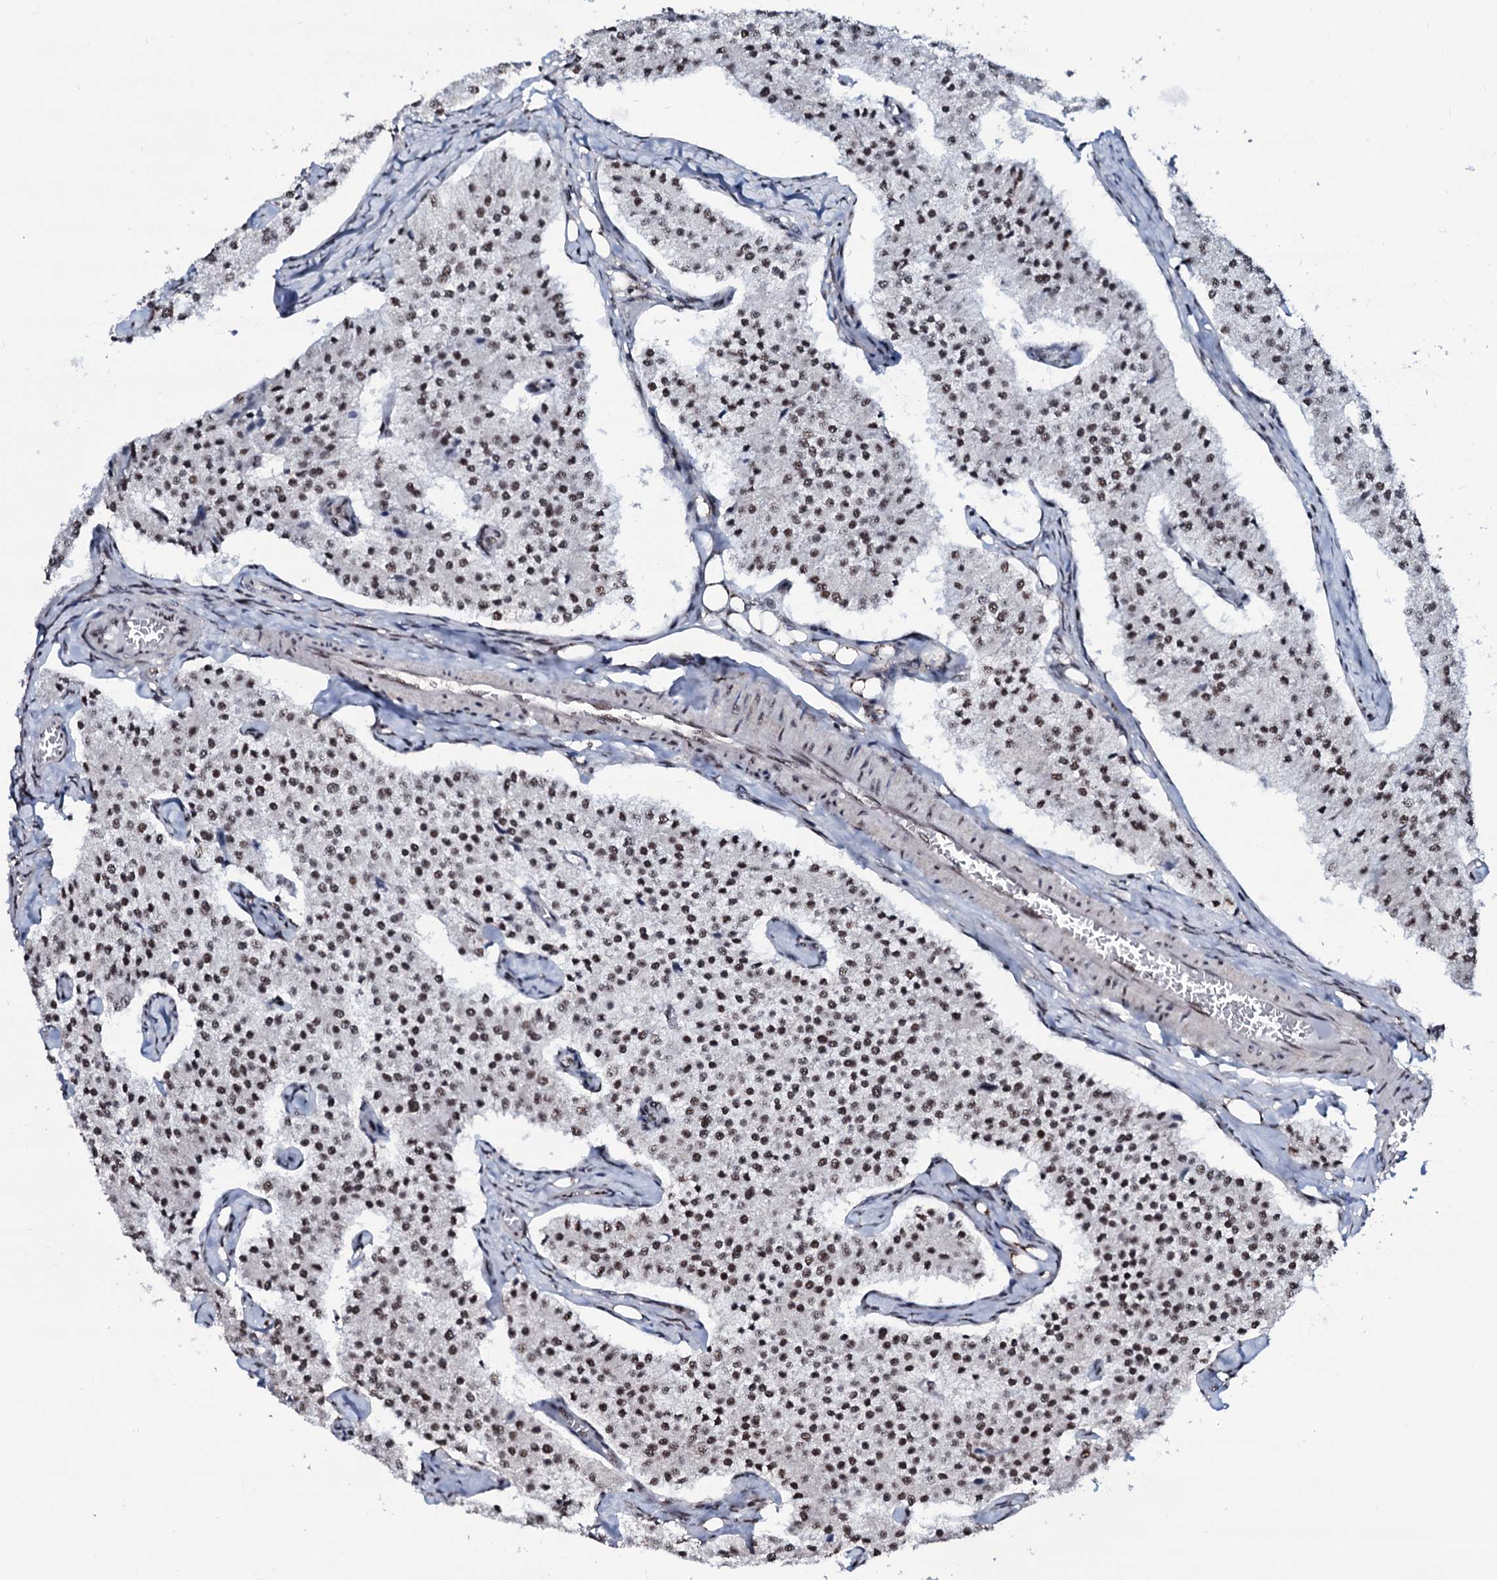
{"staining": {"intensity": "moderate", "quantity": ">75%", "location": "nuclear"}, "tissue": "carcinoid", "cell_type": "Tumor cells", "image_type": "cancer", "snomed": [{"axis": "morphology", "description": "Carcinoid, malignant, NOS"}, {"axis": "topography", "description": "Colon"}], "caption": "Immunohistochemistry (IHC) micrograph of neoplastic tissue: carcinoid stained using immunohistochemistry reveals medium levels of moderate protein expression localized specifically in the nuclear of tumor cells, appearing as a nuclear brown color.", "gene": "PRPF18", "patient": {"sex": "female", "age": 52}}